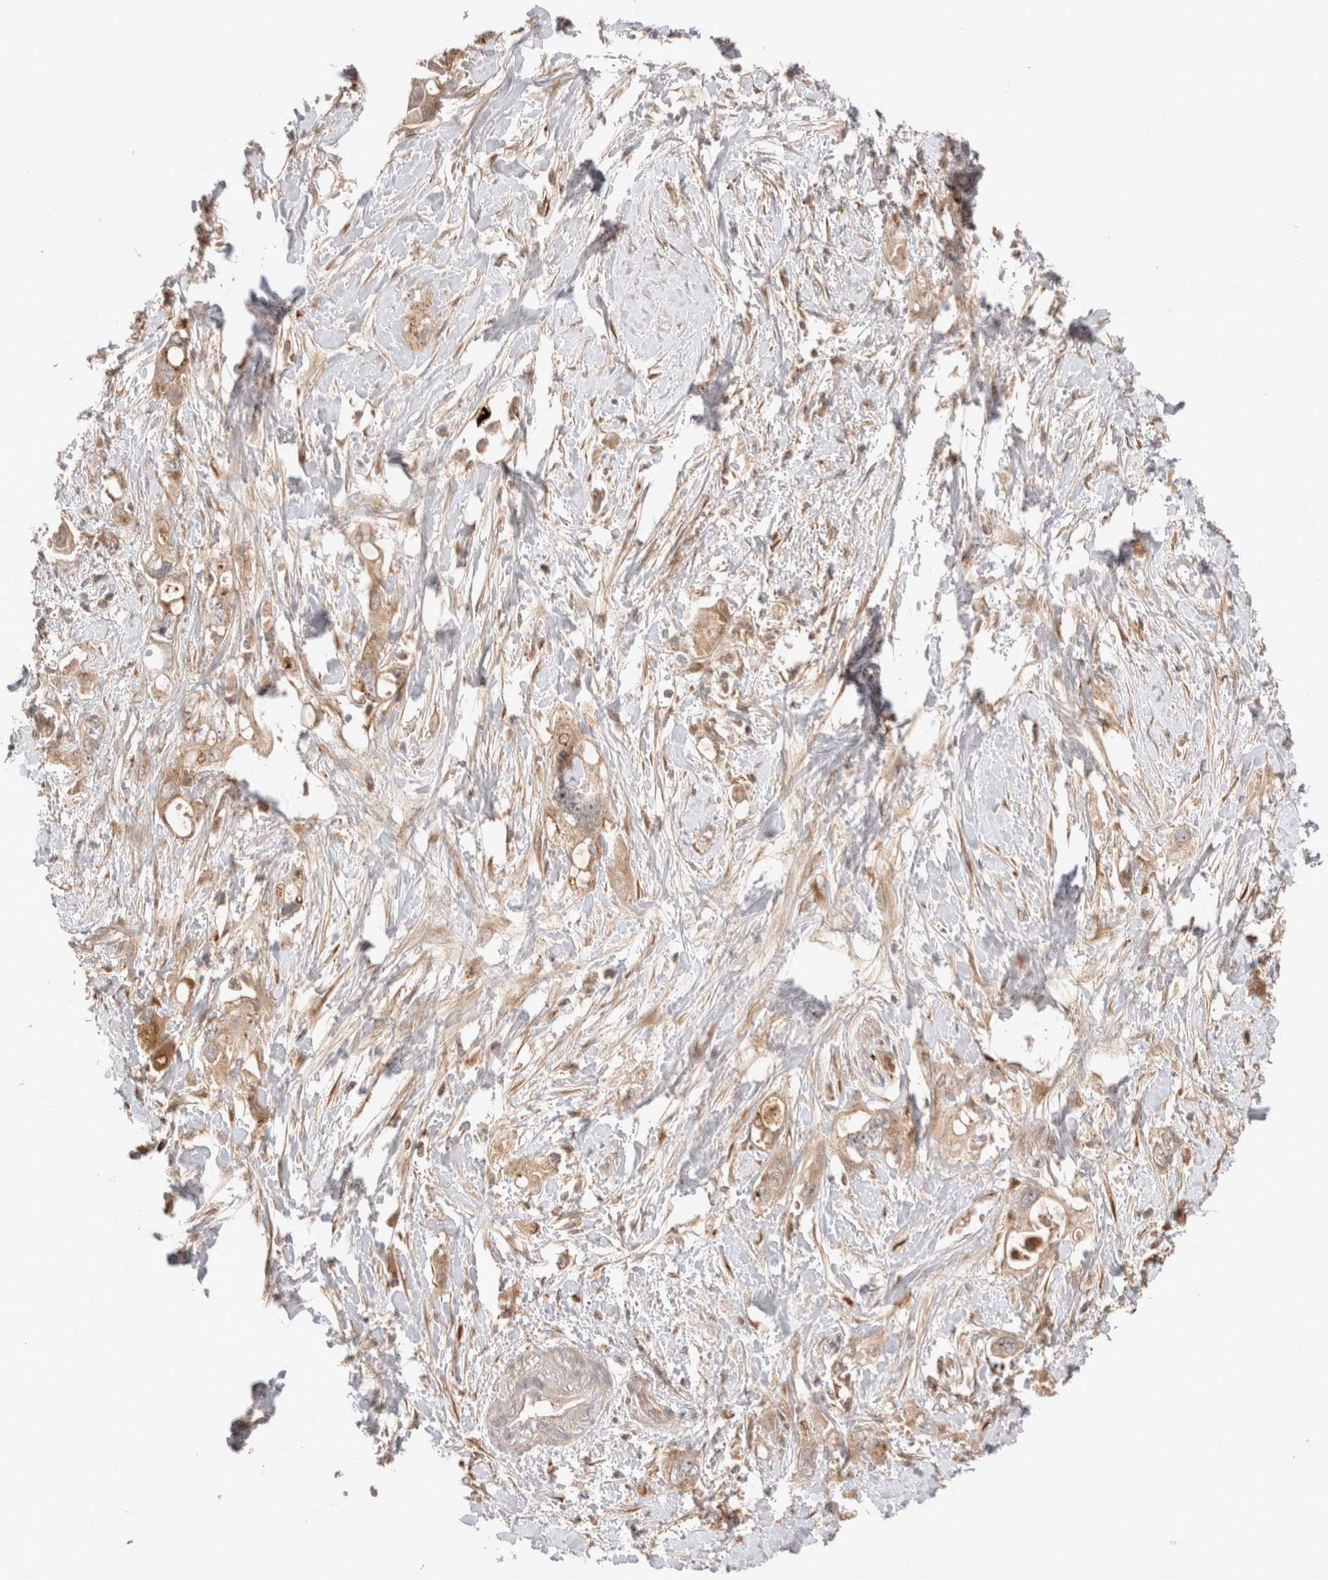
{"staining": {"intensity": "weak", "quantity": ">75%", "location": "cytoplasmic/membranous"}, "tissue": "pancreatic cancer", "cell_type": "Tumor cells", "image_type": "cancer", "snomed": [{"axis": "morphology", "description": "Adenocarcinoma, NOS"}, {"axis": "topography", "description": "Pancreas"}], "caption": "DAB immunohistochemical staining of pancreatic cancer demonstrates weak cytoplasmic/membranous protein expression in approximately >75% of tumor cells.", "gene": "VPS28", "patient": {"sex": "female", "age": 56}}